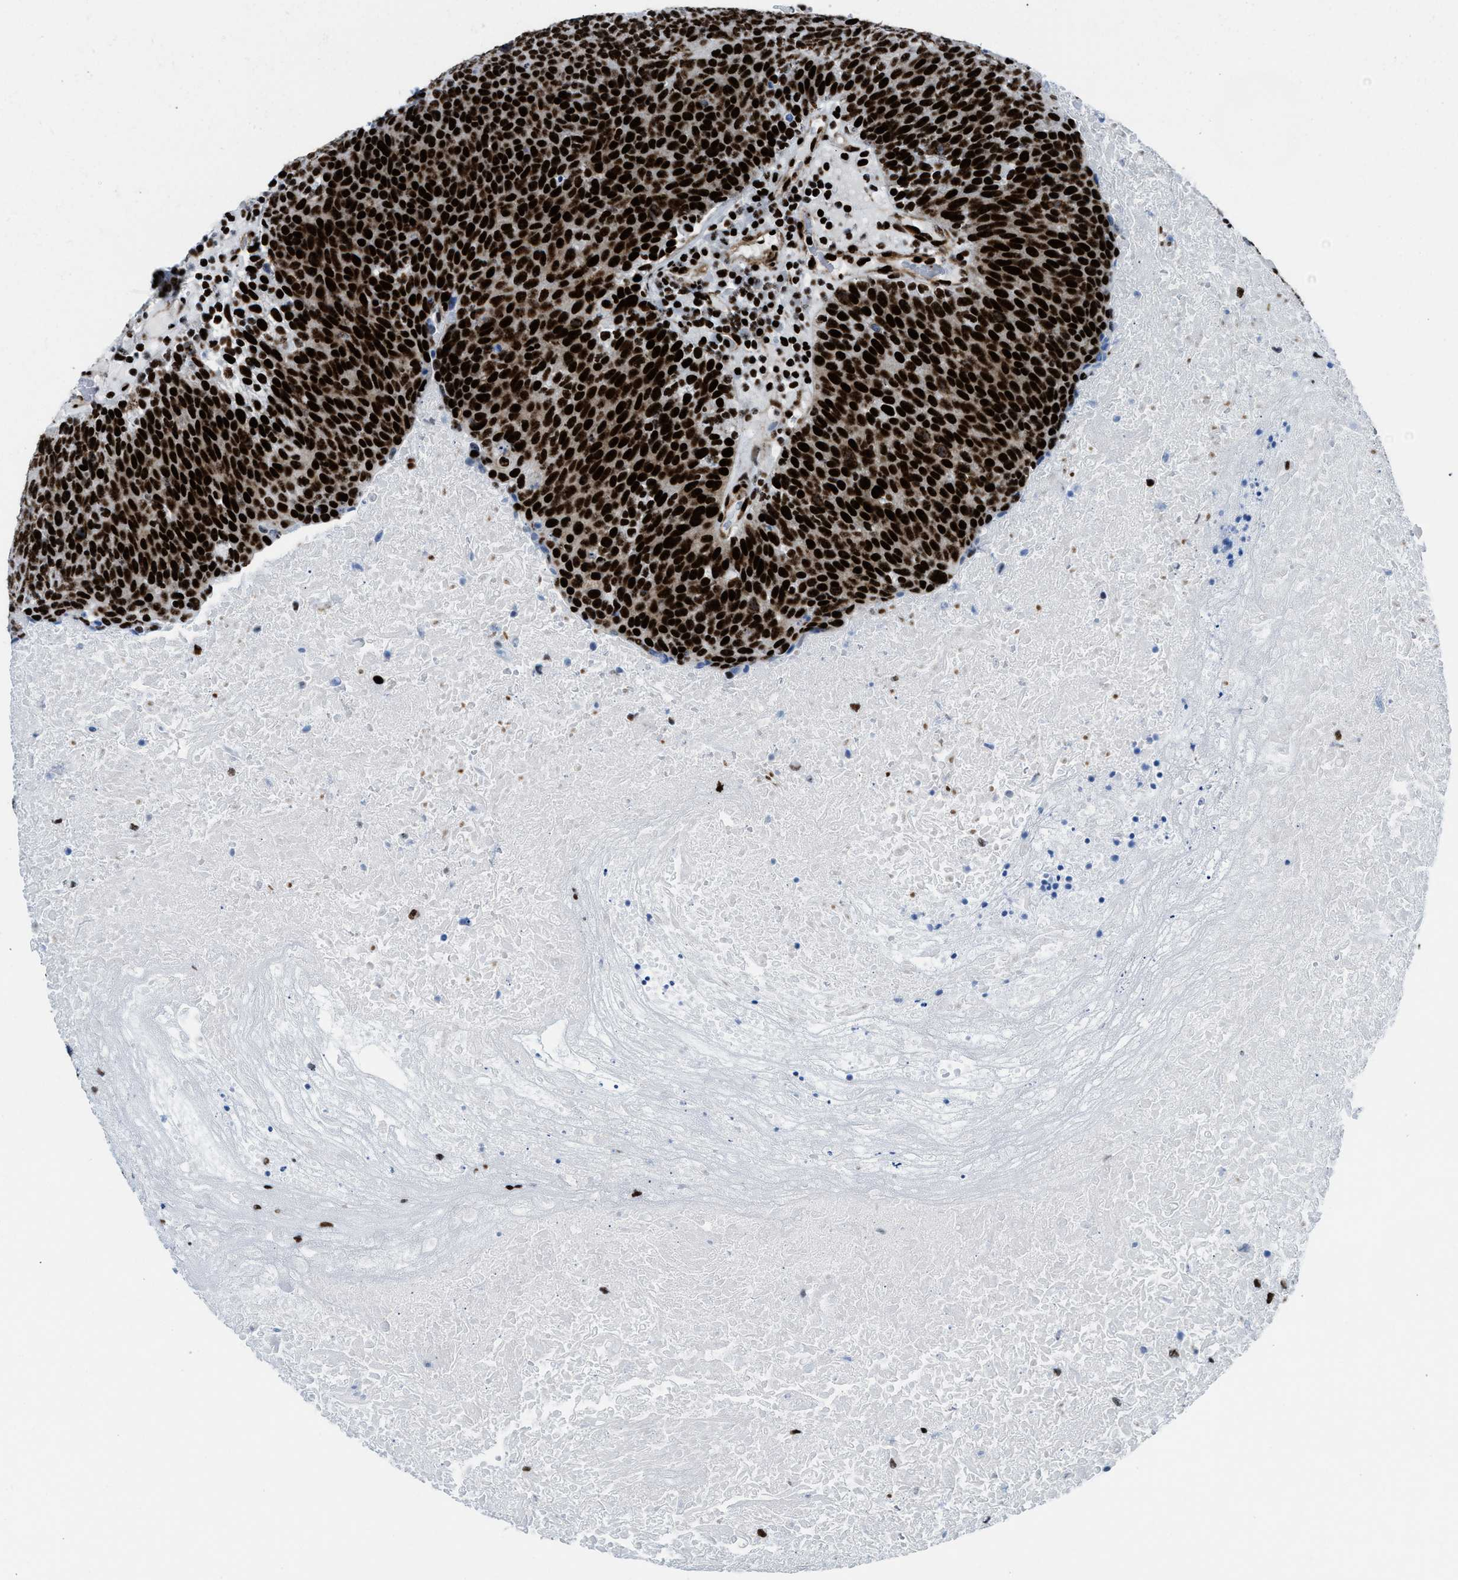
{"staining": {"intensity": "strong", "quantity": ">75%", "location": "nuclear"}, "tissue": "head and neck cancer", "cell_type": "Tumor cells", "image_type": "cancer", "snomed": [{"axis": "morphology", "description": "Squamous cell carcinoma, NOS"}, {"axis": "morphology", "description": "Squamous cell carcinoma, metastatic, NOS"}, {"axis": "topography", "description": "Lymph node"}, {"axis": "topography", "description": "Head-Neck"}], "caption": "Immunohistochemical staining of head and neck cancer (metastatic squamous cell carcinoma) demonstrates strong nuclear protein positivity in about >75% of tumor cells. Using DAB (brown) and hematoxylin (blue) stains, captured at high magnification using brightfield microscopy.", "gene": "NONO", "patient": {"sex": "male", "age": 62}}